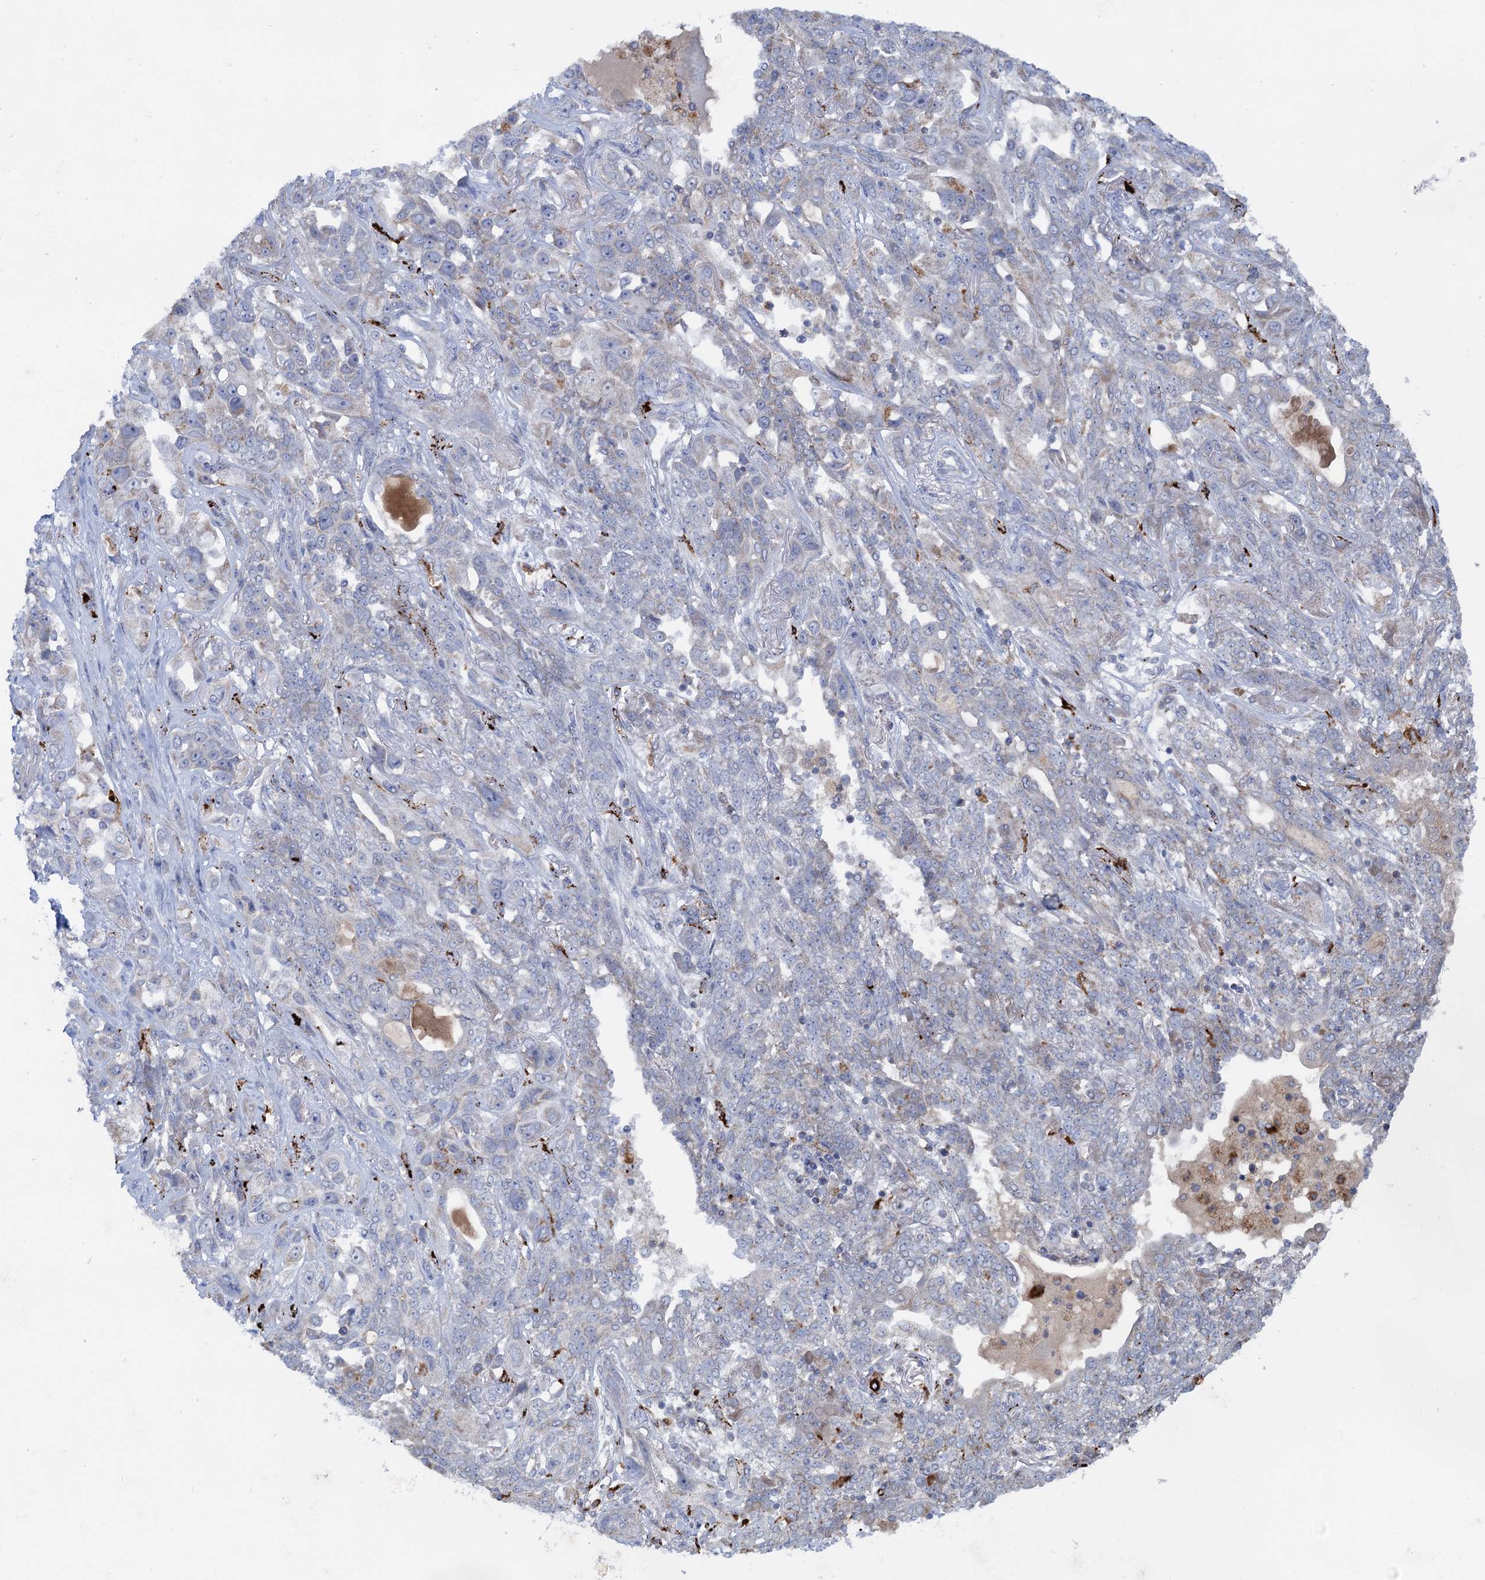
{"staining": {"intensity": "negative", "quantity": "none", "location": "none"}, "tissue": "lung cancer", "cell_type": "Tumor cells", "image_type": "cancer", "snomed": [{"axis": "morphology", "description": "Squamous cell carcinoma, NOS"}, {"axis": "topography", "description": "Lung"}], "caption": "Immunohistochemistry photomicrograph of lung squamous cell carcinoma stained for a protein (brown), which displays no expression in tumor cells.", "gene": "ANKS3", "patient": {"sex": "female", "age": 70}}